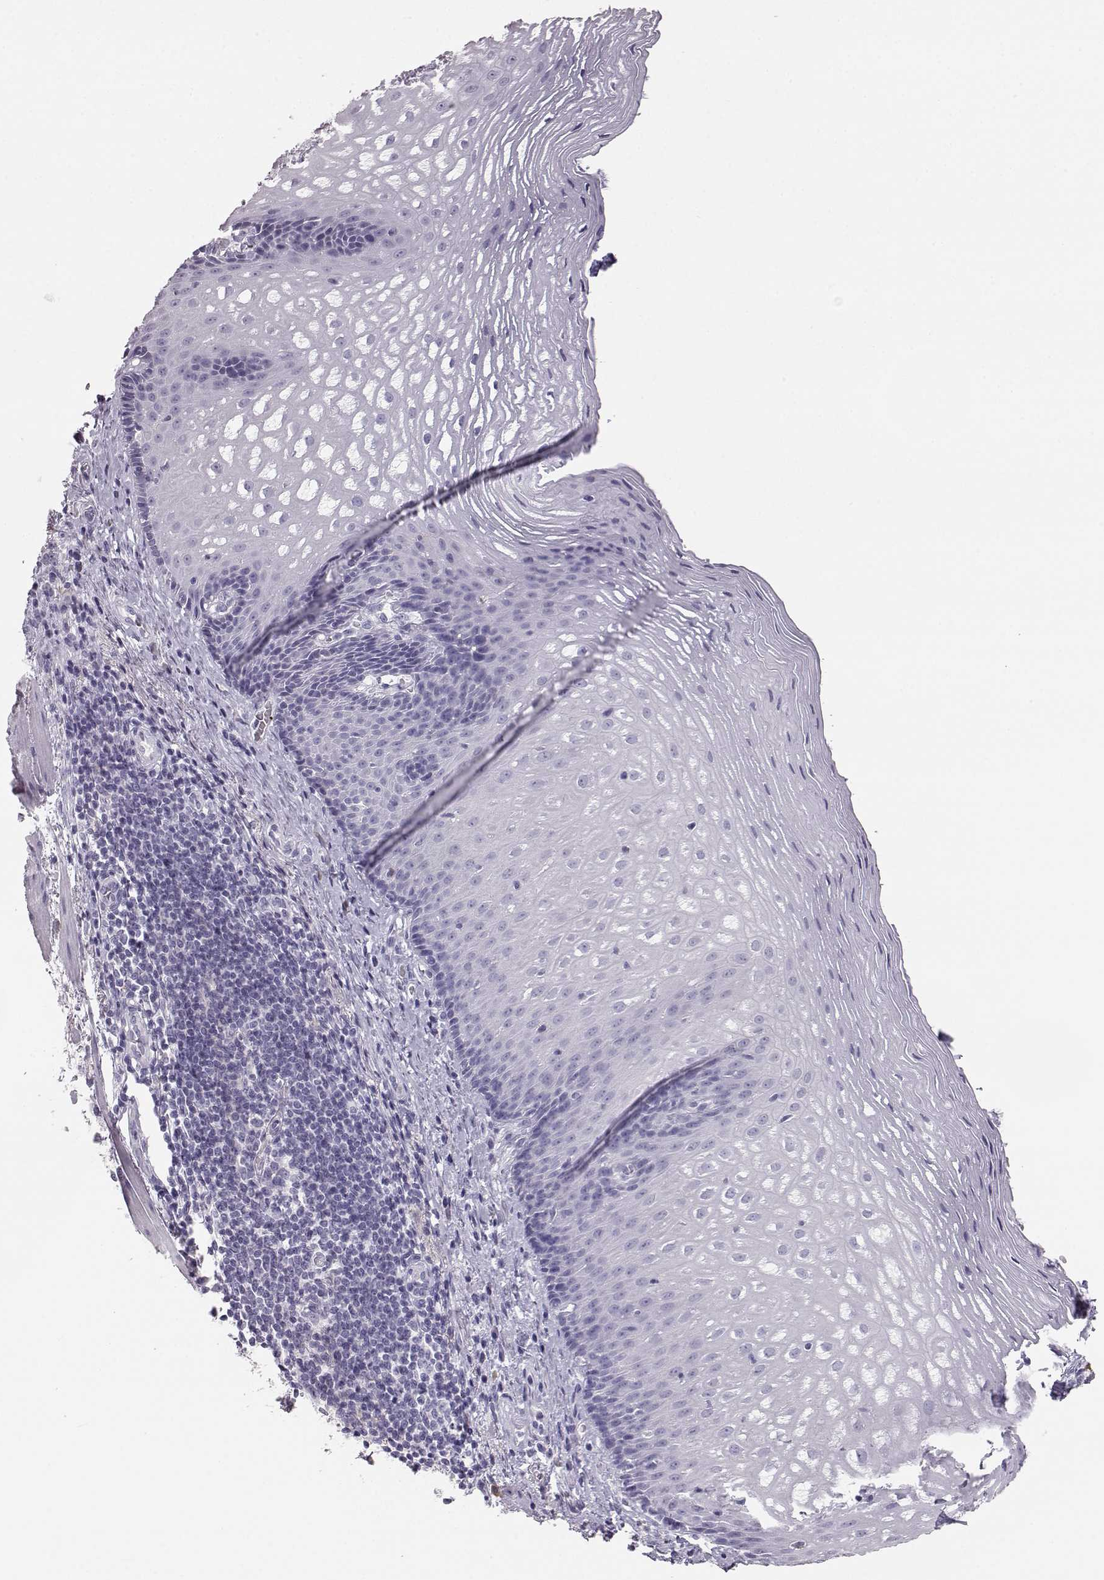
{"staining": {"intensity": "negative", "quantity": "none", "location": "none"}, "tissue": "esophagus", "cell_type": "Squamous epithelial cells", "image_type": "normal", "snomed": [{"axis": "morphology", "description": "Normal tissue, NOS"}, {"axis": "topography", "description": "Esophagus"}], "caption": "Squamous epithelial cells show no significant positivity in benign esophagus. (Brightfield microscopy of DAB (3,3'-diaminobenzidine) immunohistochemistry at high magnification).", "gene": "ITLN1", "patient": {"sex": "male", "age": 76}}